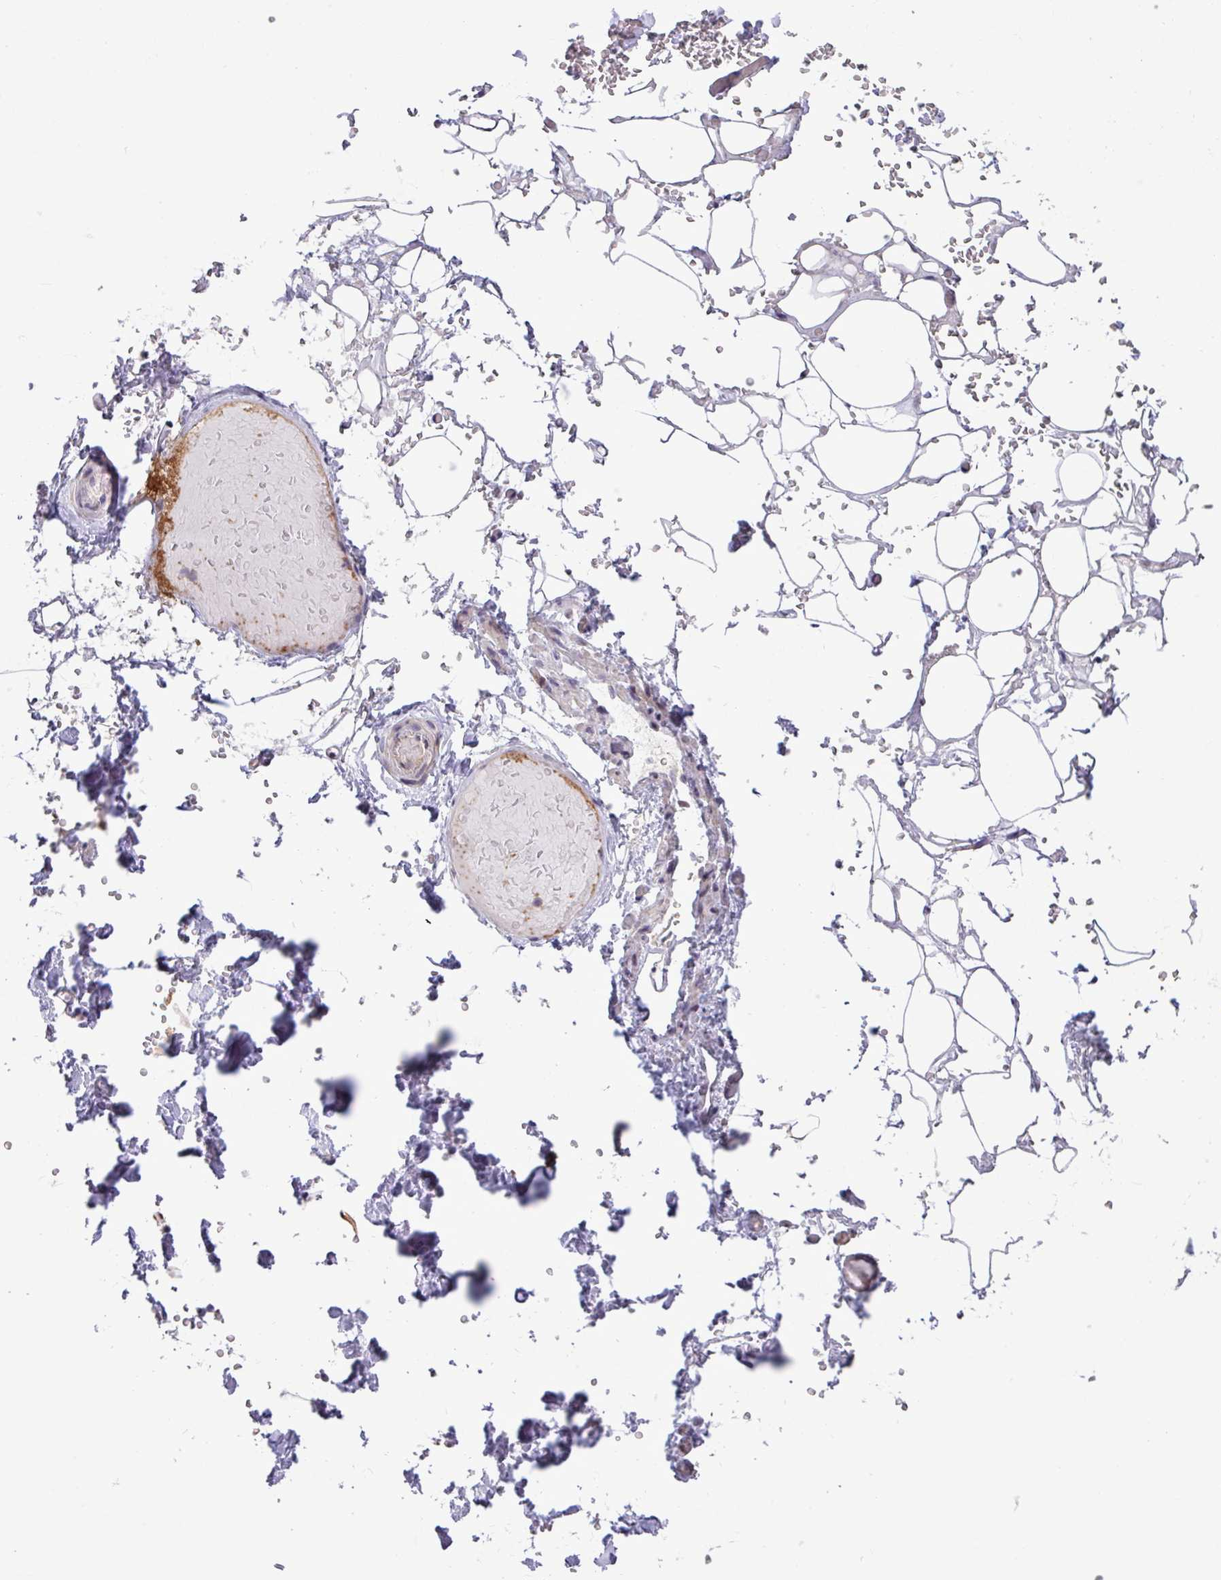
{"staining": {"intensity": "negative", "quantity": "none", "location": "none"}, "tissue": "adipose tissue", "cell_type": "Adipocytes", "image_type": "normal", "snomed": [{"axis": "morphology", "description": "Normal tissue, NOS"}, {"axis": "topography", "description": "Salivary gland"}, {"axis": "topography", "description": "Peripheral nerve tissue"}], "caption": "High power microscopy micrograph of an immunohistochemistry (IHC) image of unremarkable adipose tissue, revealing no significant expression in adipocytes. Brightfield microscopy of immunohistochemistry stained with DAB (3,3'-diaminobenzidine) (brown) and hematoxylin (blue), captured at high magnification.", "gene": "RTL3", "patient": {"sex": "male", "age": 38}}